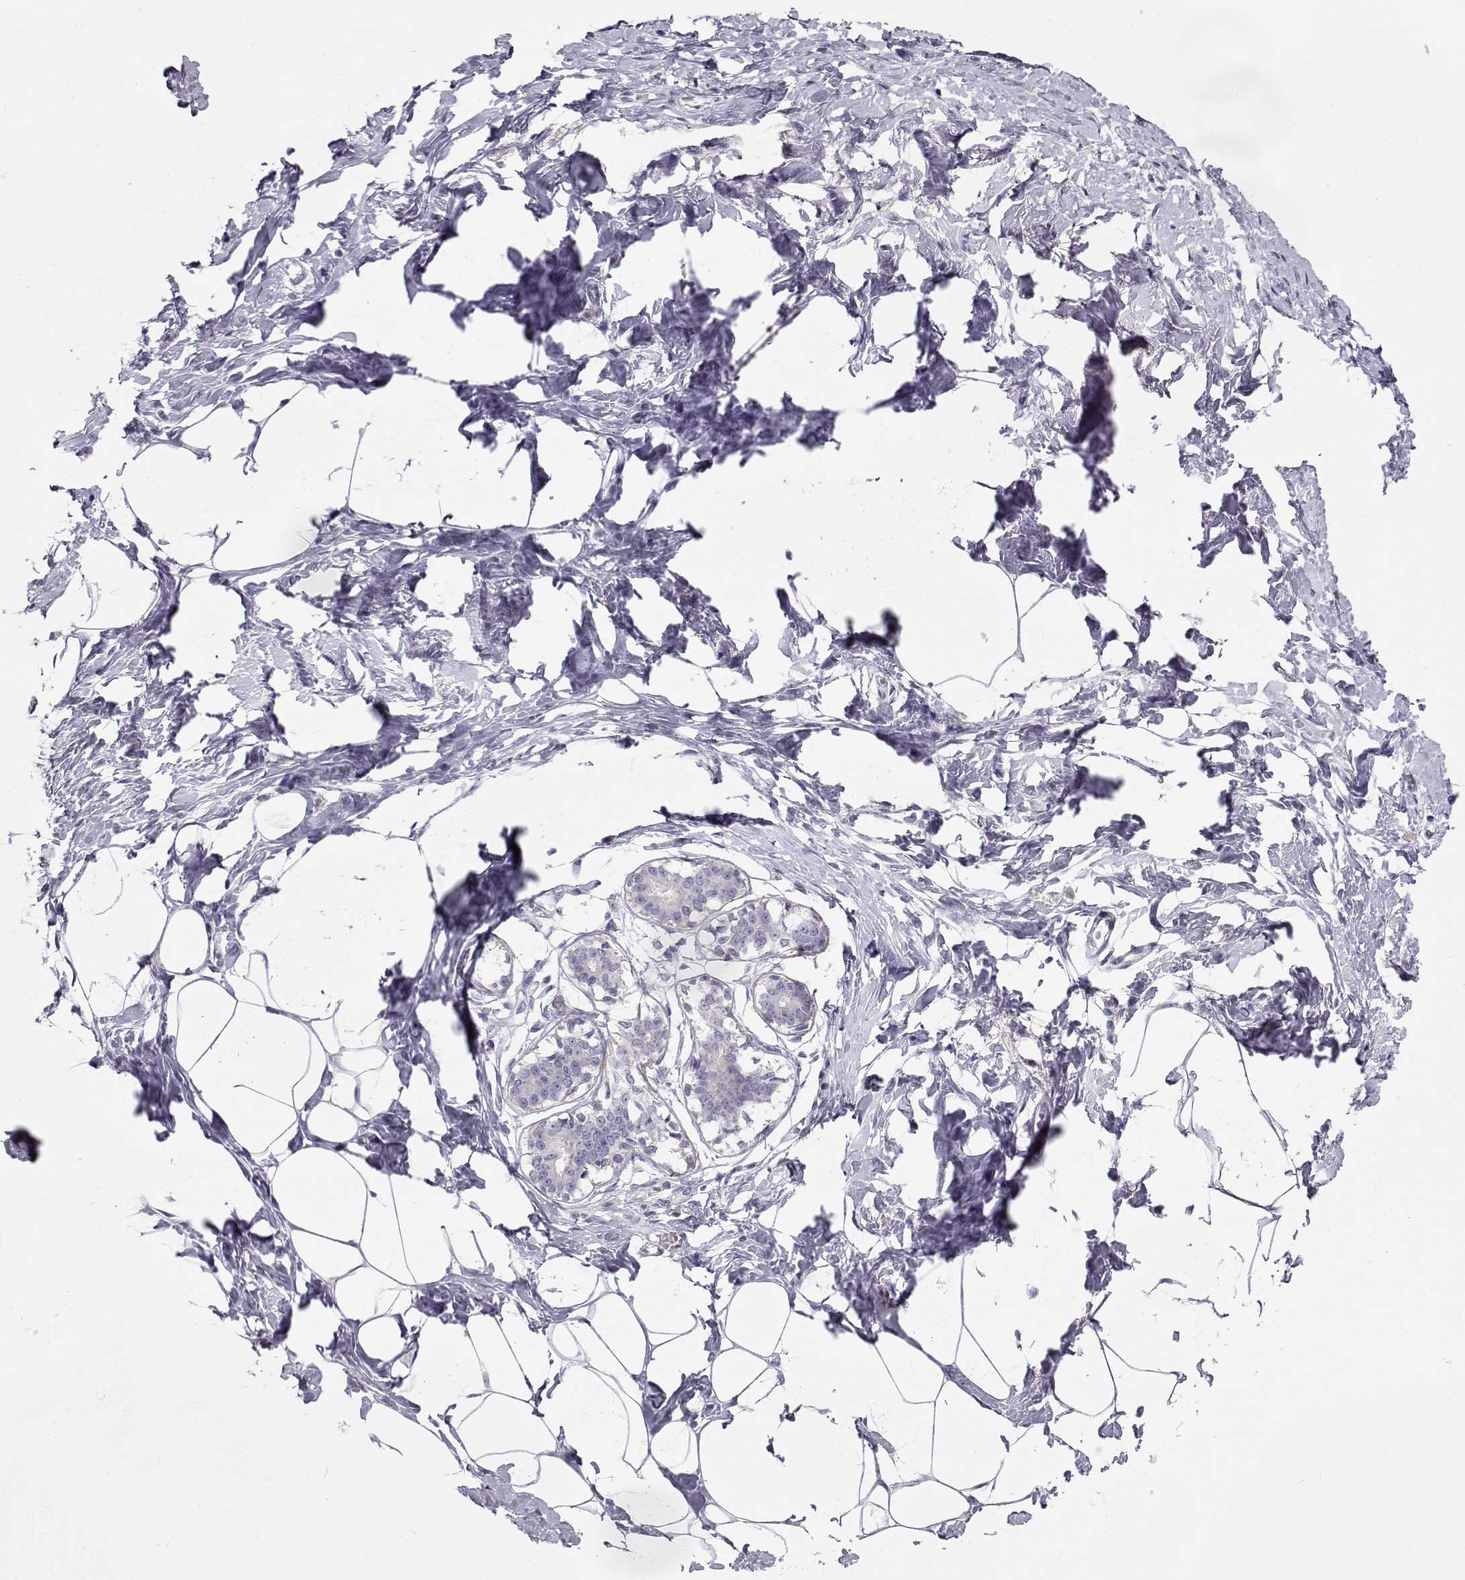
{"staining": {"intensity": "negative", "quantity": "none", "location": "none"}, "tissue": "breast", "cell_type": "Adipocytes", "image_type": "normal", "snomed": [{"axis": "morphology", "description": "Normal tissue, NOS"}, {"axis": "morphology", "description": "Lobular carcinoma, in situ"}, {"axis": "topography", "description": "Breast"}], "caption": "DAB (3,3'-diaminobenzidine) immunohistochemical staining of normal human breast demonstrates no significant staining in adipocytes. (Stains: DAB (3,3'-diaminobenzidine) IHC with hematoxylin counter stain, Microscopy: brightfield microscopy at high magnification).", "gene": "GRK1", "patient": {"sex": "female", "age": 35}}